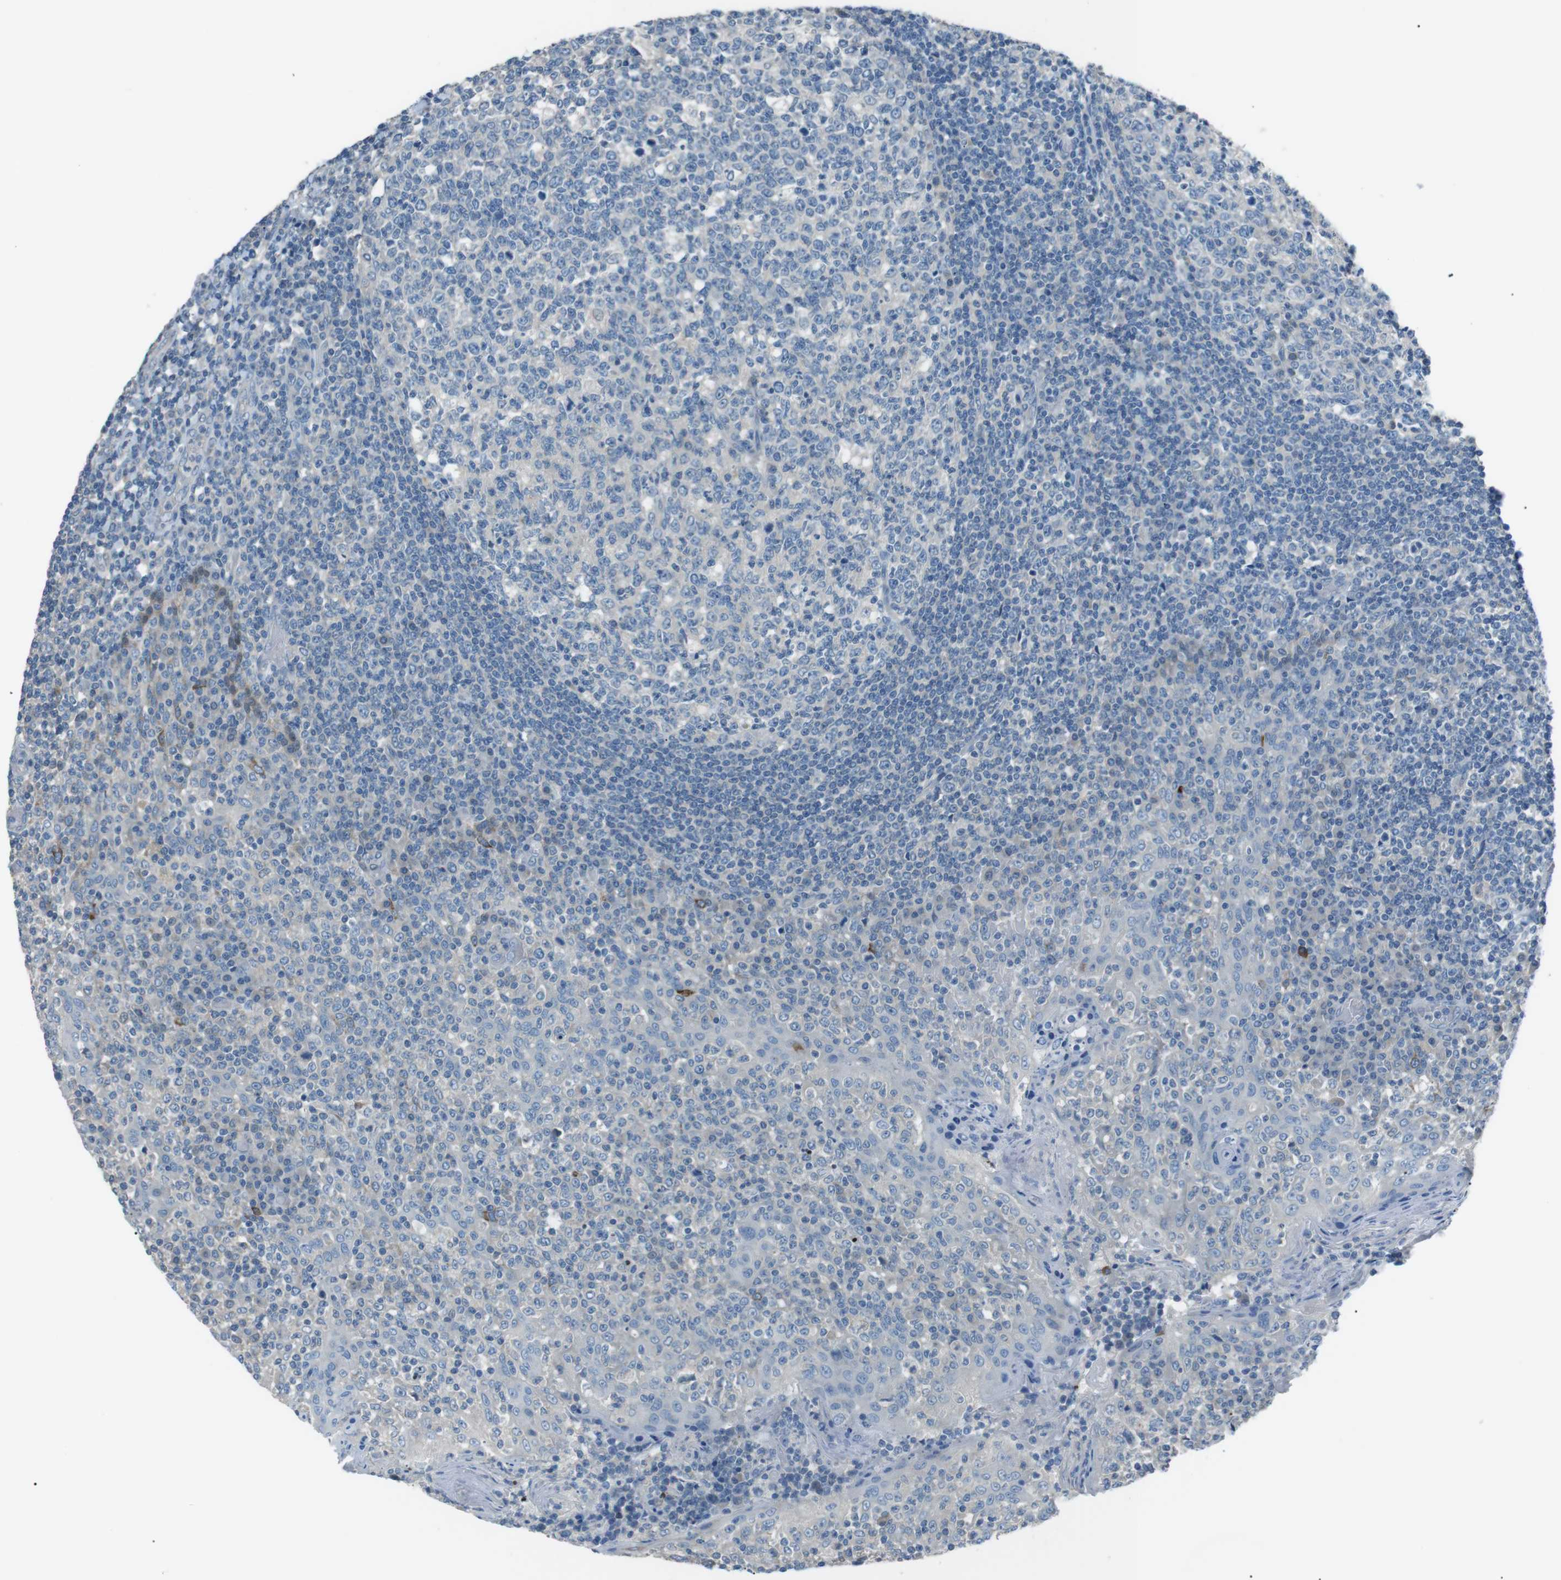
{"staining": {"intensity": "negative", "quantity": "none", "location": "none"}, "tissue": "tonsil", "cell_type": "Germinal center cells", "image_type": "normal", "snomed": [{"axis": "morphology", "description": "Normal tissue, NOS"}, {"axis": "topography", "description": "Tonsil"}], "caption": "Immunohistochemistry of normal human tonsil displays no expression in germinal center cells.", "gene": "CDH26", "patient": {"sex": "female", "age": 19}}